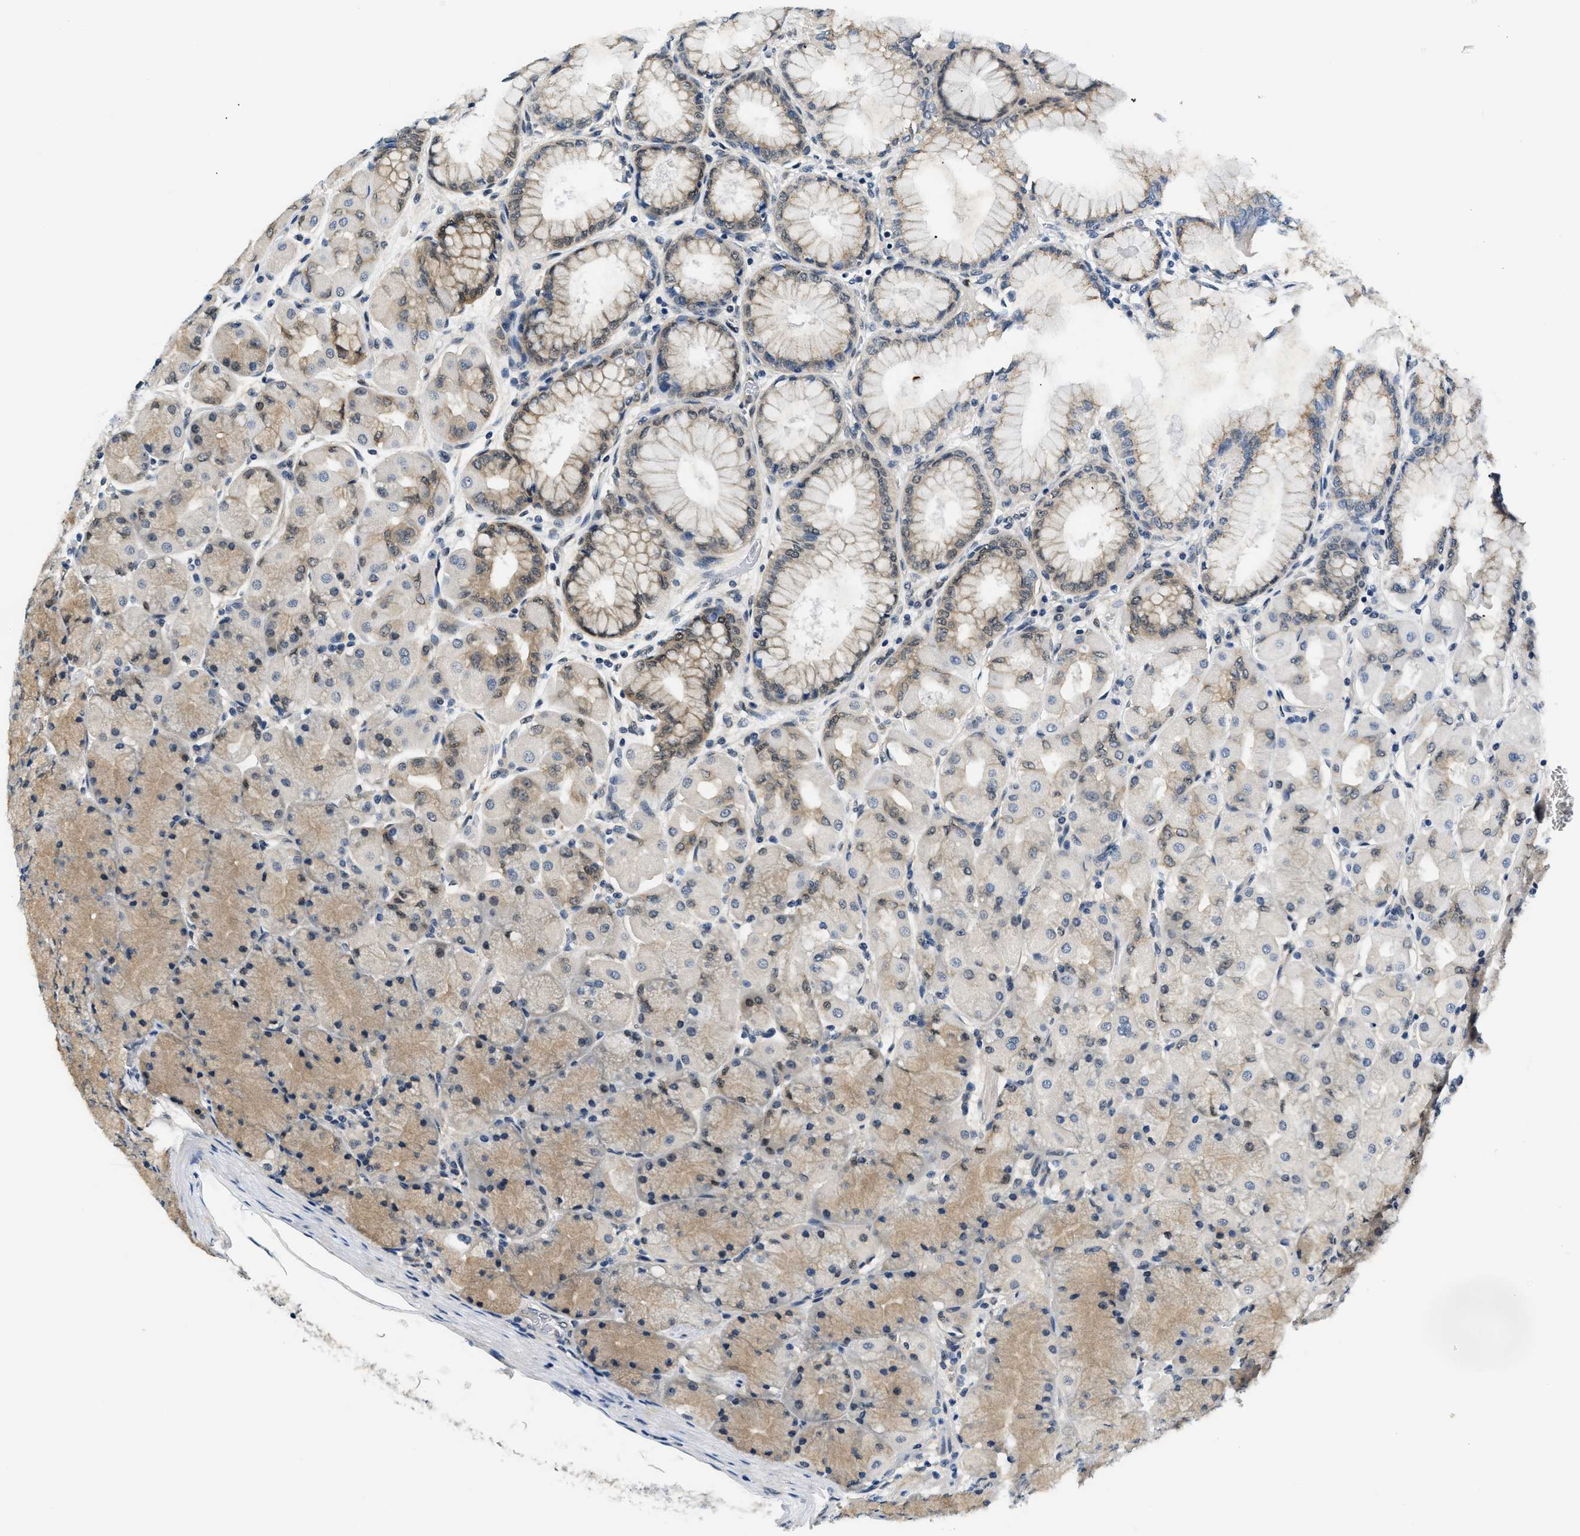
{"staining": {"intensity": "moderate", "quantity": ">75%", "location": "cytoplasmic/membranous"}, "tissue": "stomach", "cell_type": "Glandular cells", "image_type": "normal", "snomed": [{"axis": "morphology", "description": "Normal tissue, NOS"}, {"axis": "topography", "description": "Stomach, upper"}], "caption": "Stomach was stained to show a protein in brown. There is medium levels of moderate cytoplasmic/membranous positivity in approximately >75% of glandular cells. The protein is stained brown, and the nuclei are stained in blue (DAB (3,3'-diaminobenzidine) IHC with brightfield microscopy, high magnification).", "gene": "SMAD4", "patient": {"sex": "female", "age": 56}}